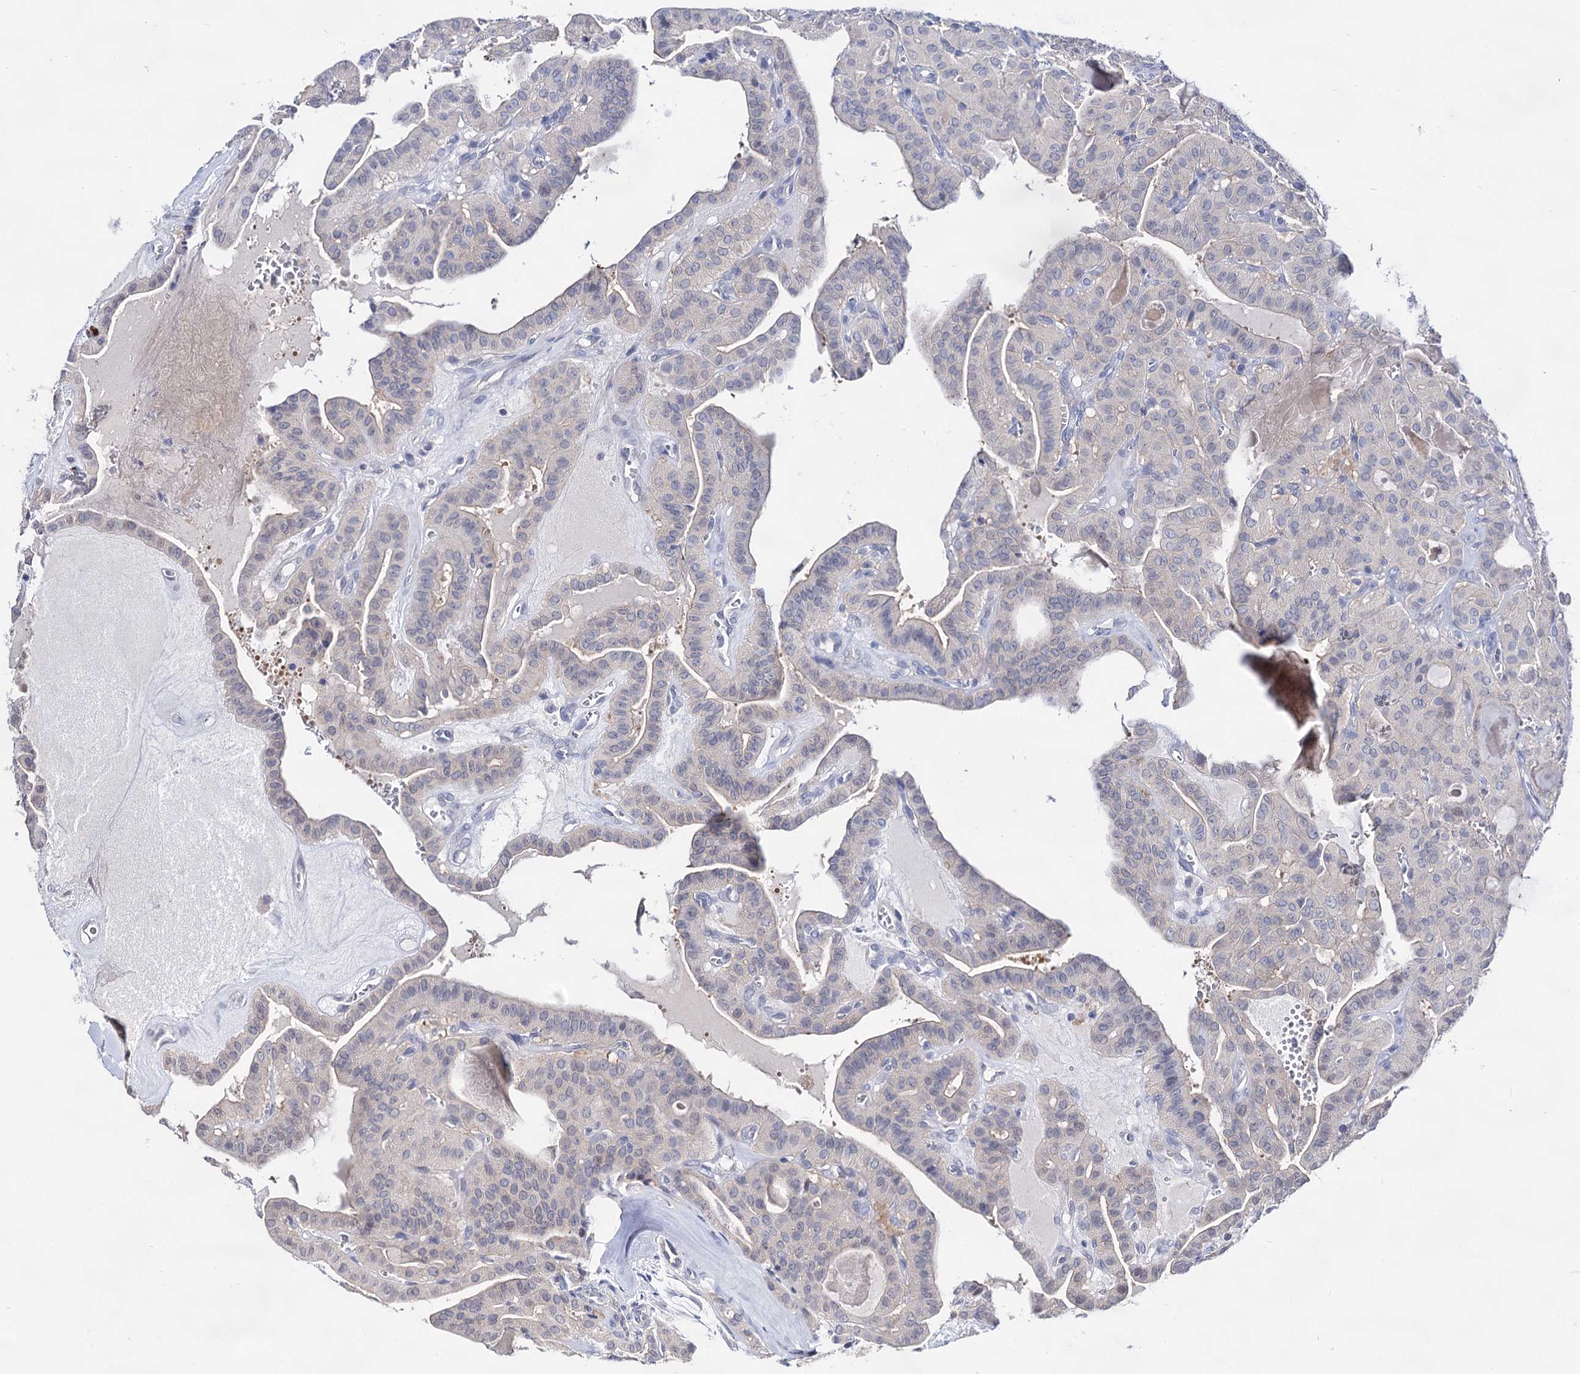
{"staining": {"intensity": "negative", "quantity": "none", "location": "none"}, "tissue": "thyroid cancer", "cell_type": "Tumor cells", "image_type": "cancer", "snomed": [{"axis": "morphology", "description": "Papillary adenocarcinoma, NOS"}, {"axis": "topography", "description": "Thyroid gland"}], "caption": "This histopathology image is of thyroid cancer stained with immunohistochemistry to label a protein in brown with the nuclei are counter-stained blue. There is no expression in tumor cells.", "gene": "ARFIP2", "patient": {"sex": "male", "age": 52}}